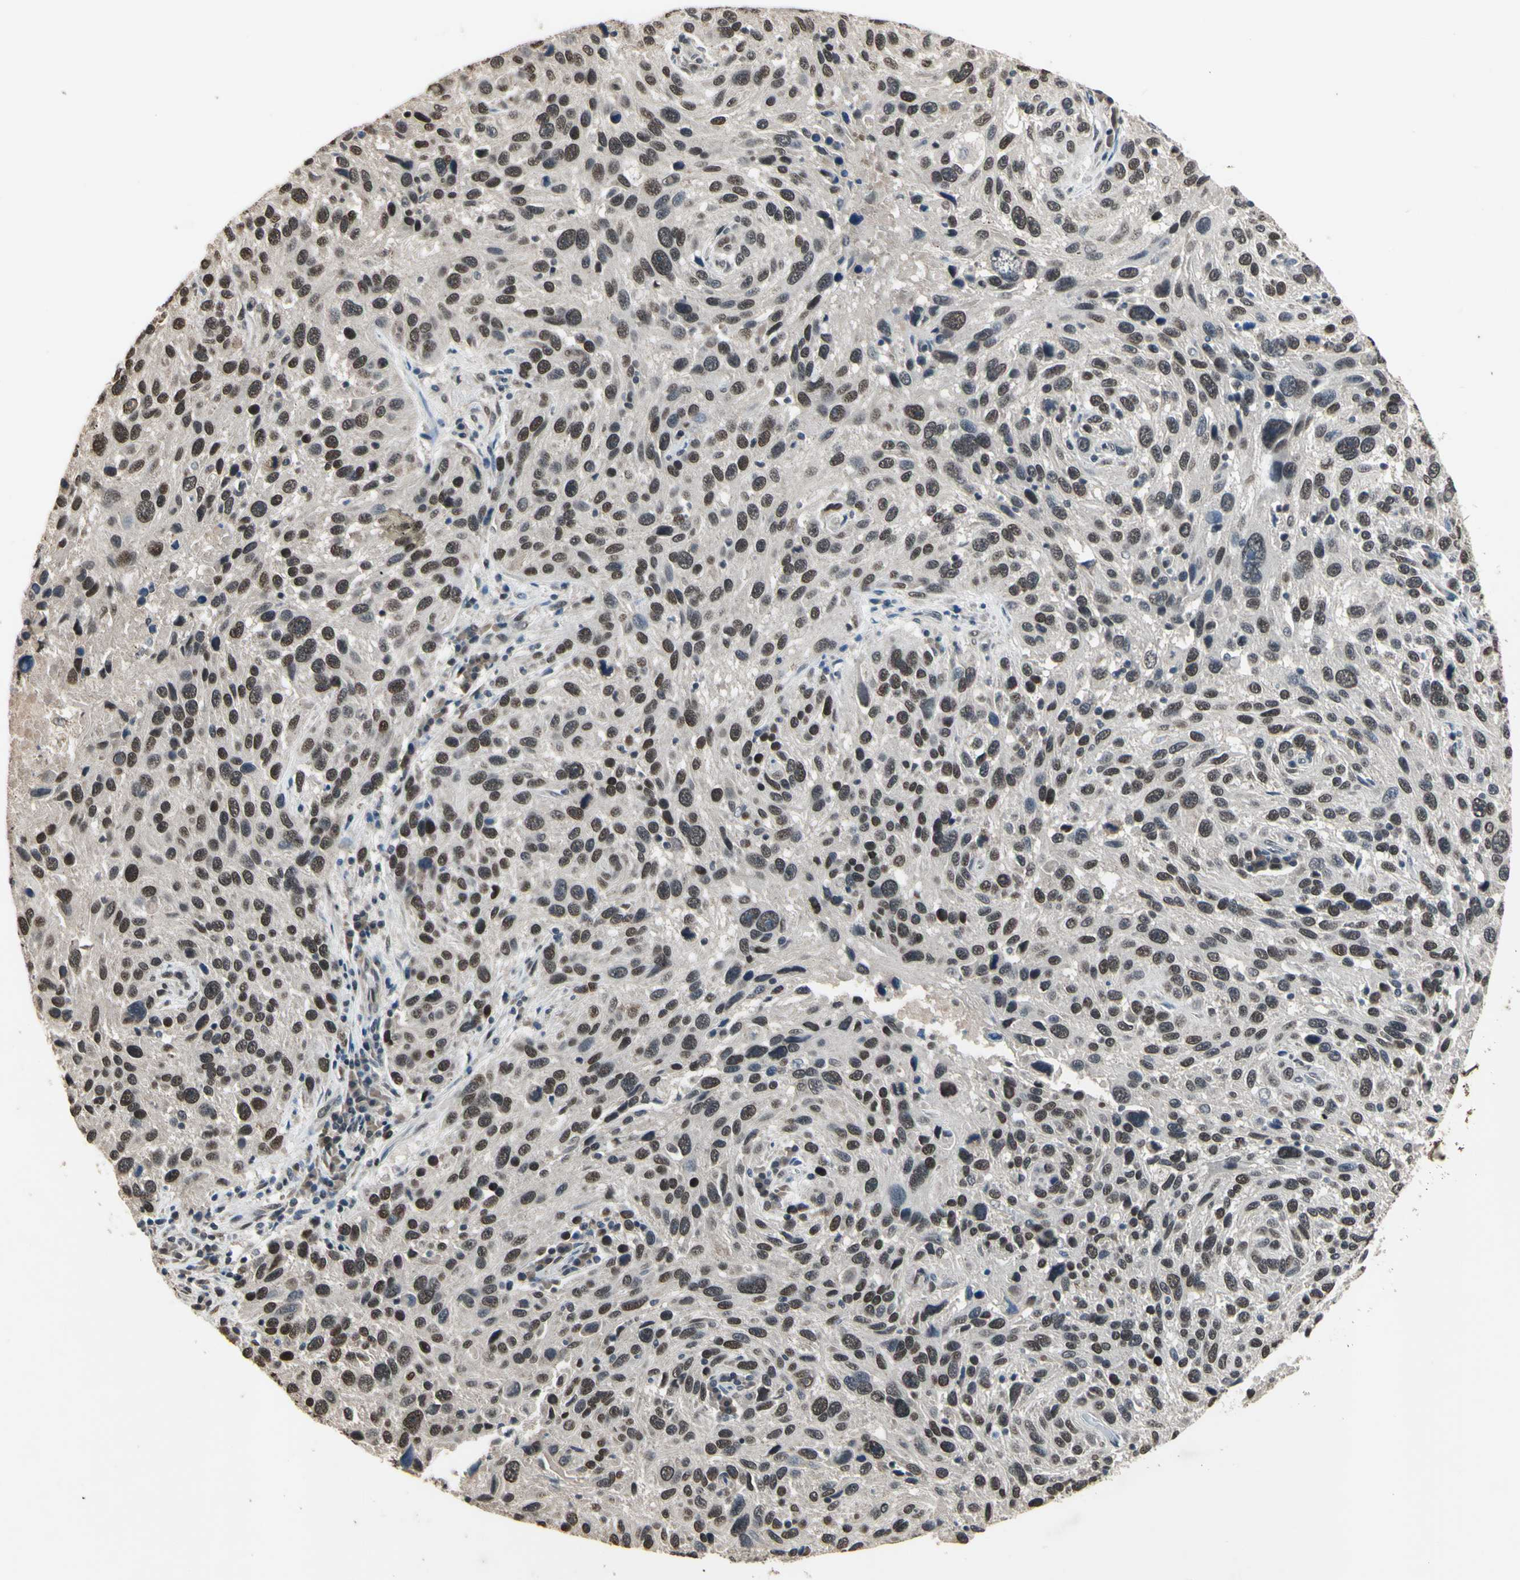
{"staining": {"intensity": "moderate", "quantity": ">75%", "location": "nuclear"}, "tissue": "melanoma", "cell_type": "Tumor cells", "image_type": "cancer", "snomed": [{"axis": "morphology", "description": "Malignant melanoma, NOS"}, {"axis": "topography", "description": "Skin"}], "caption": "Moderate nuclear protein positivity is seen in approximately >75% of tumor cells in melanoma.", "gene": "ZNF174", "patient": {"sex": "male", "age": 53}}